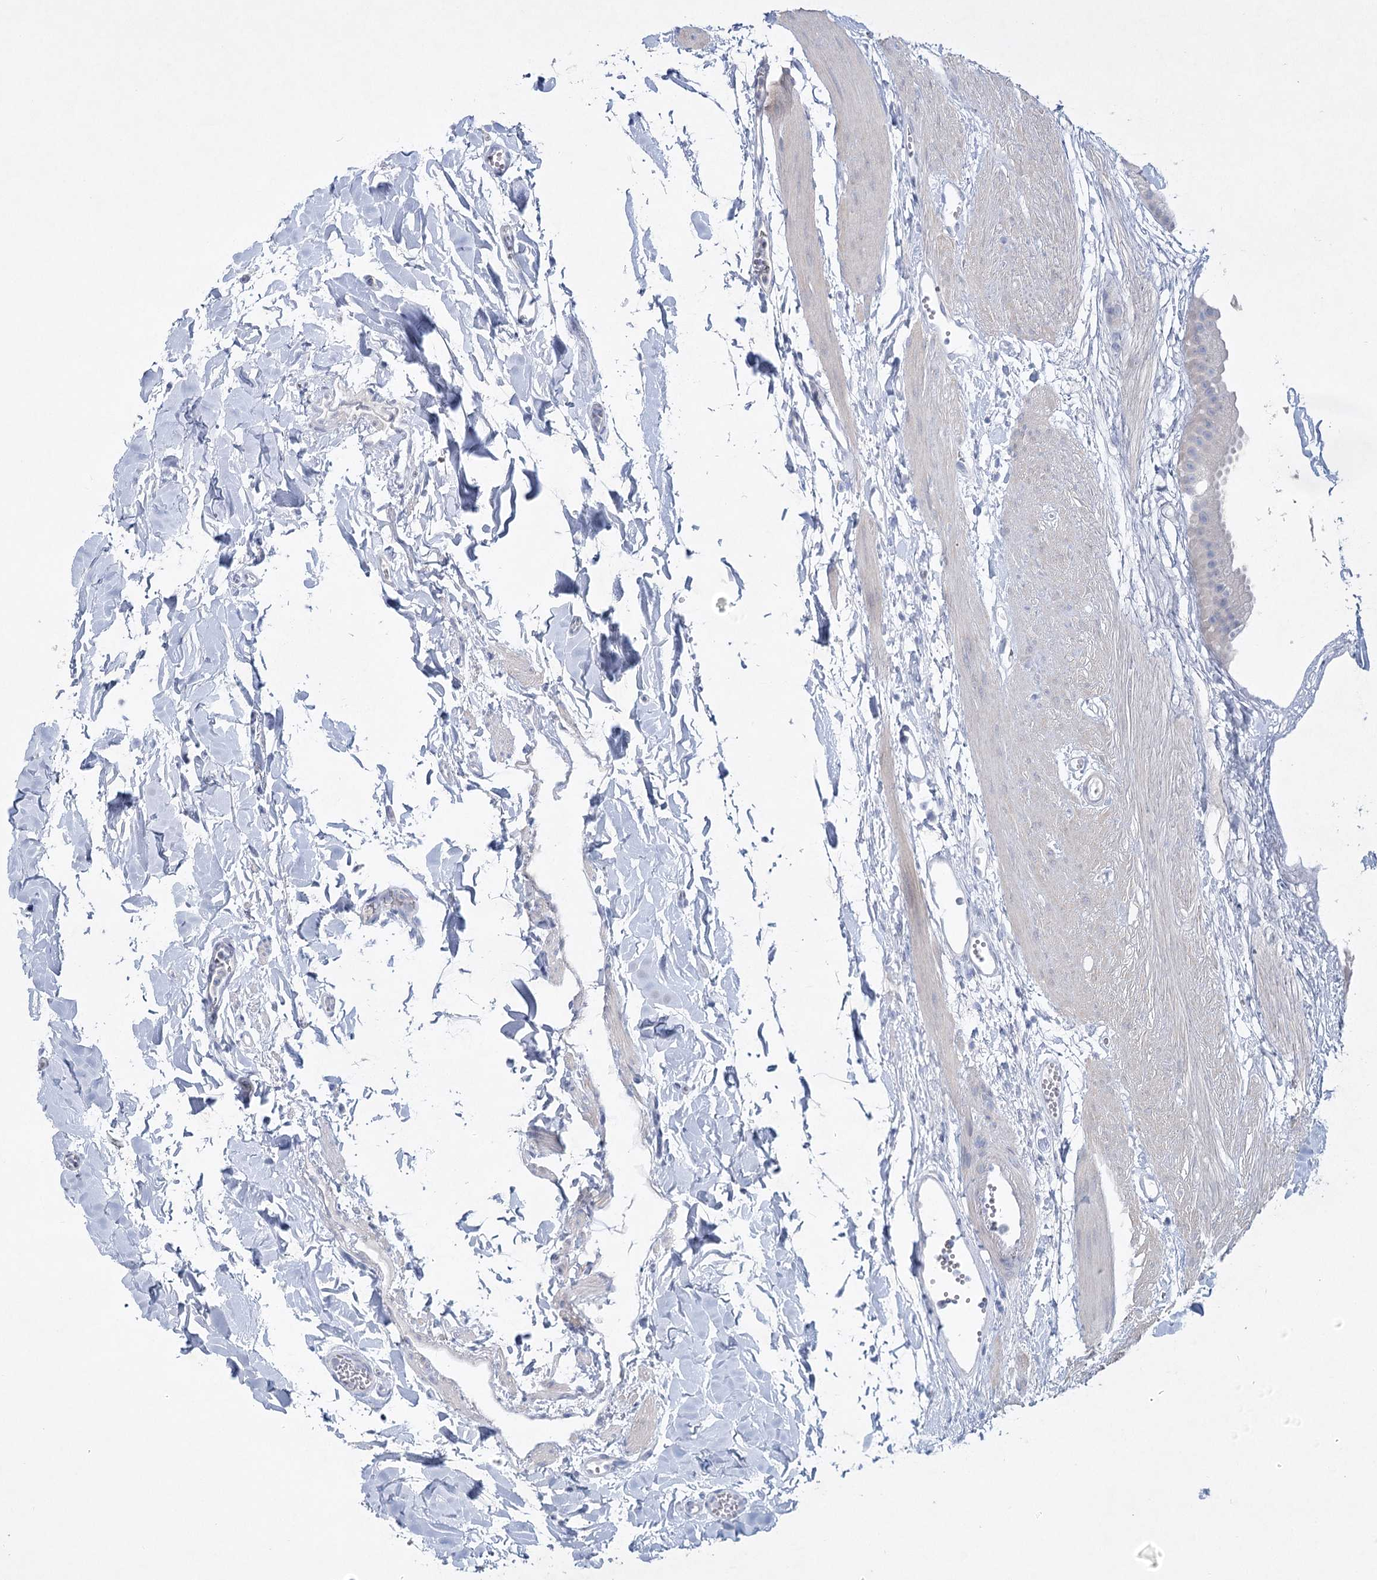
{"staining": {"intensity": "negative", "quantity": "none", "location": "none"}, "tissue": "gallbladder", "cell_type": "Glandular cells", "image_type": "normal", "snomed": [{"axis": "morphology", "description": "Normal tissue, NOS"}, {"axis": "topography", "description": "Gallbladder"}], "caption": "This histopathology image is of unremarkable gallbladder stained with immunohistochemistry (IHC) to label a protein in brown with the nuclei are counter-stained blue. There is no positivity in glandular cells.", "gene": "AAMDC", "patient": {"sex": "female", "age": 64}}